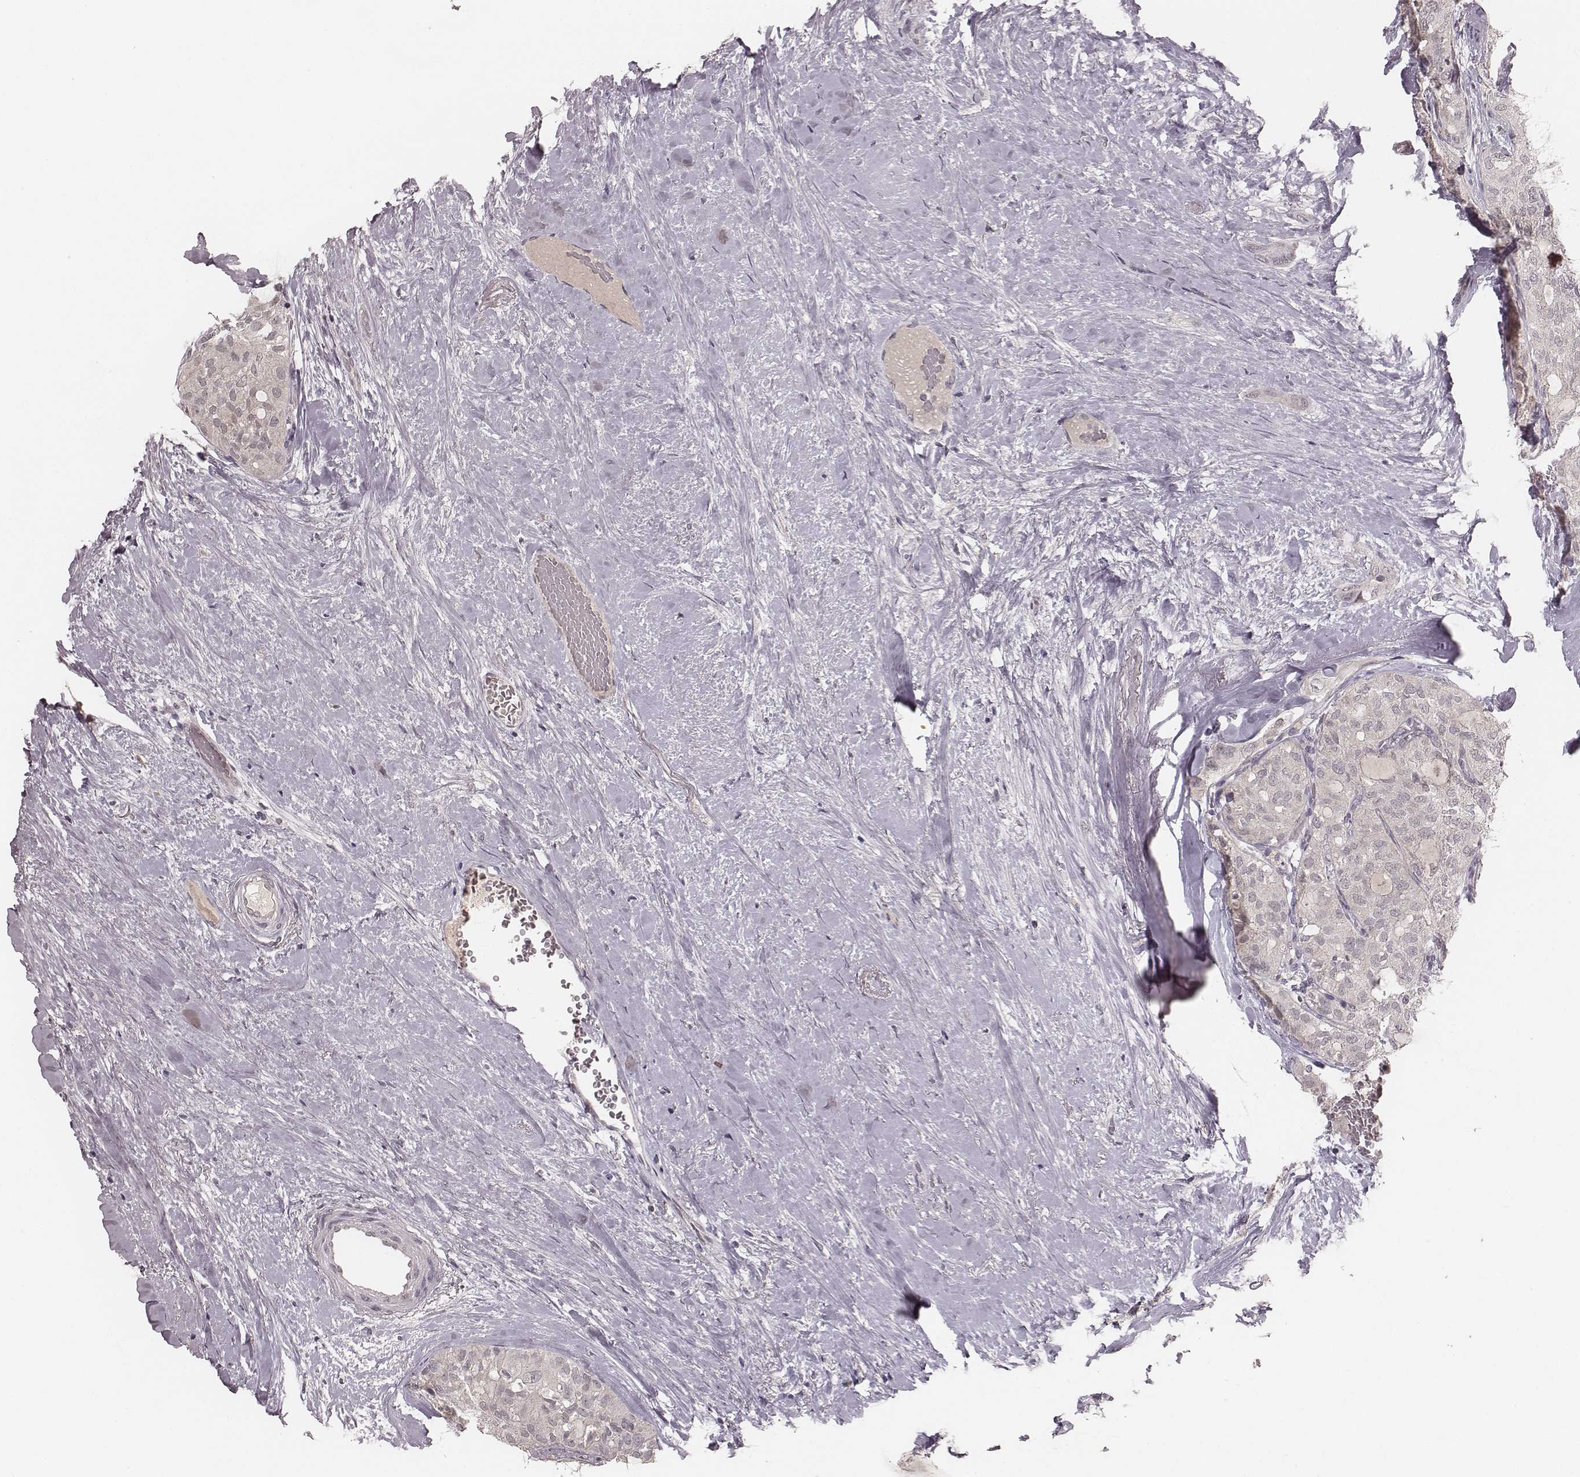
{"staining": {"intensity": "negative", "quantity": "none", "location": "none"}, "tissue": "thyroid cancer", "cell_type": "Tumor cells", "image_type": "cancer", "snomed": [{"axis": "morphology", "description": "Follicular adenoma carcinoma, NOS"}, {"axis": "topography", "description": "Thyroid gland"}], "caption": "Tumor cells show no significant positivity in thyroid follicular adenoma carcinoma.", "gene": "LY6K", "patient": {"sex": "male", "age": 75}}